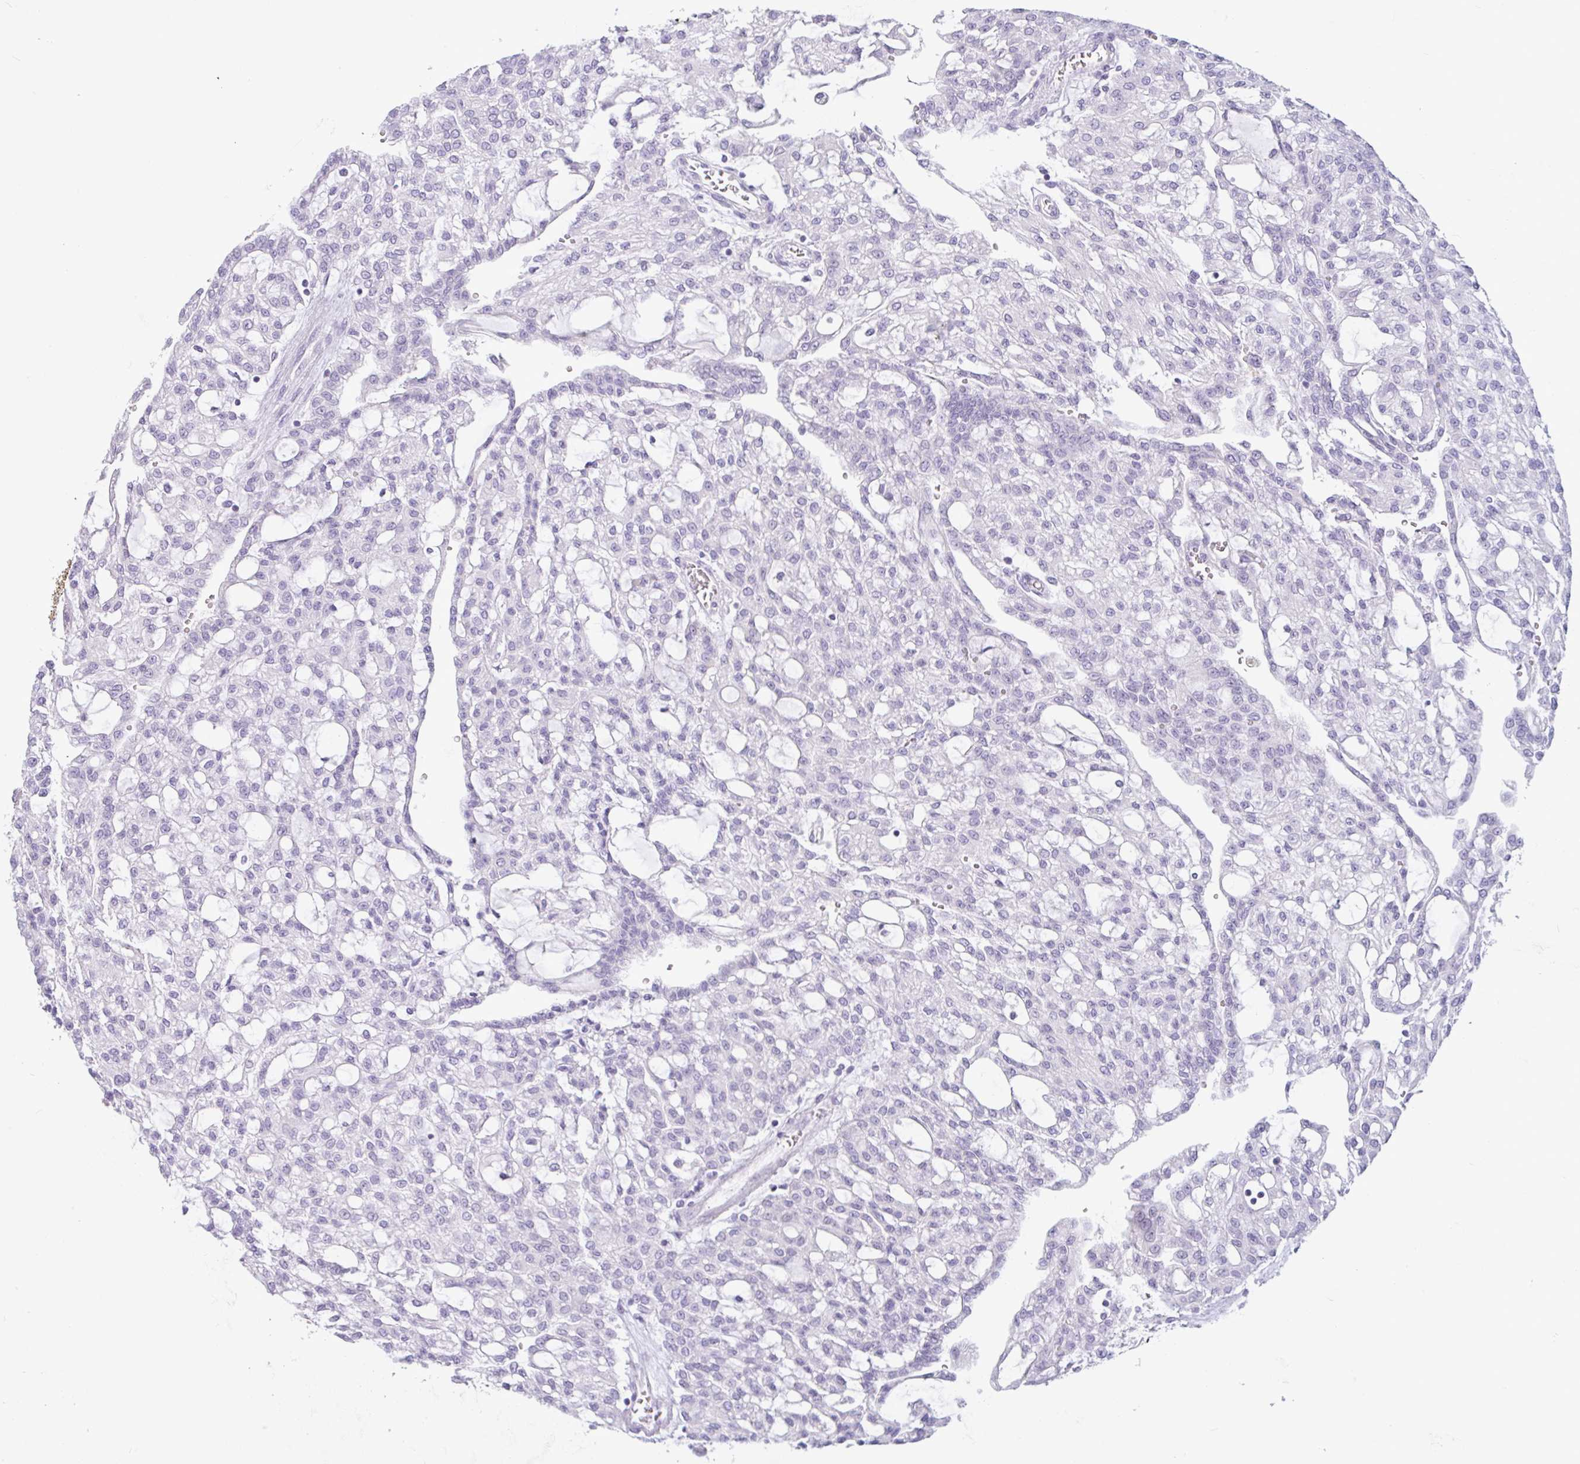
{"staining": {"intensity": "negative", "quantity": "none", "location": "none"}, "tissue": "renal cancer", "cell_type": "Tumor cells", "image_type": "cancer", "snomed": [{"axis": "morphology", "description": "Adenocarcinoma, NOS"}, {"axis": "topography", "description": "Kidney"}], "caption": "Immunohistochemistry image of neoplastic tissue: human renal cancer stained with DAB (3,3'-diaminobenzidine) demonstrates no significant protein positivity in tumor cells.", "gene": "CTSE", "patient": {"sex": "male", "age": 63}}